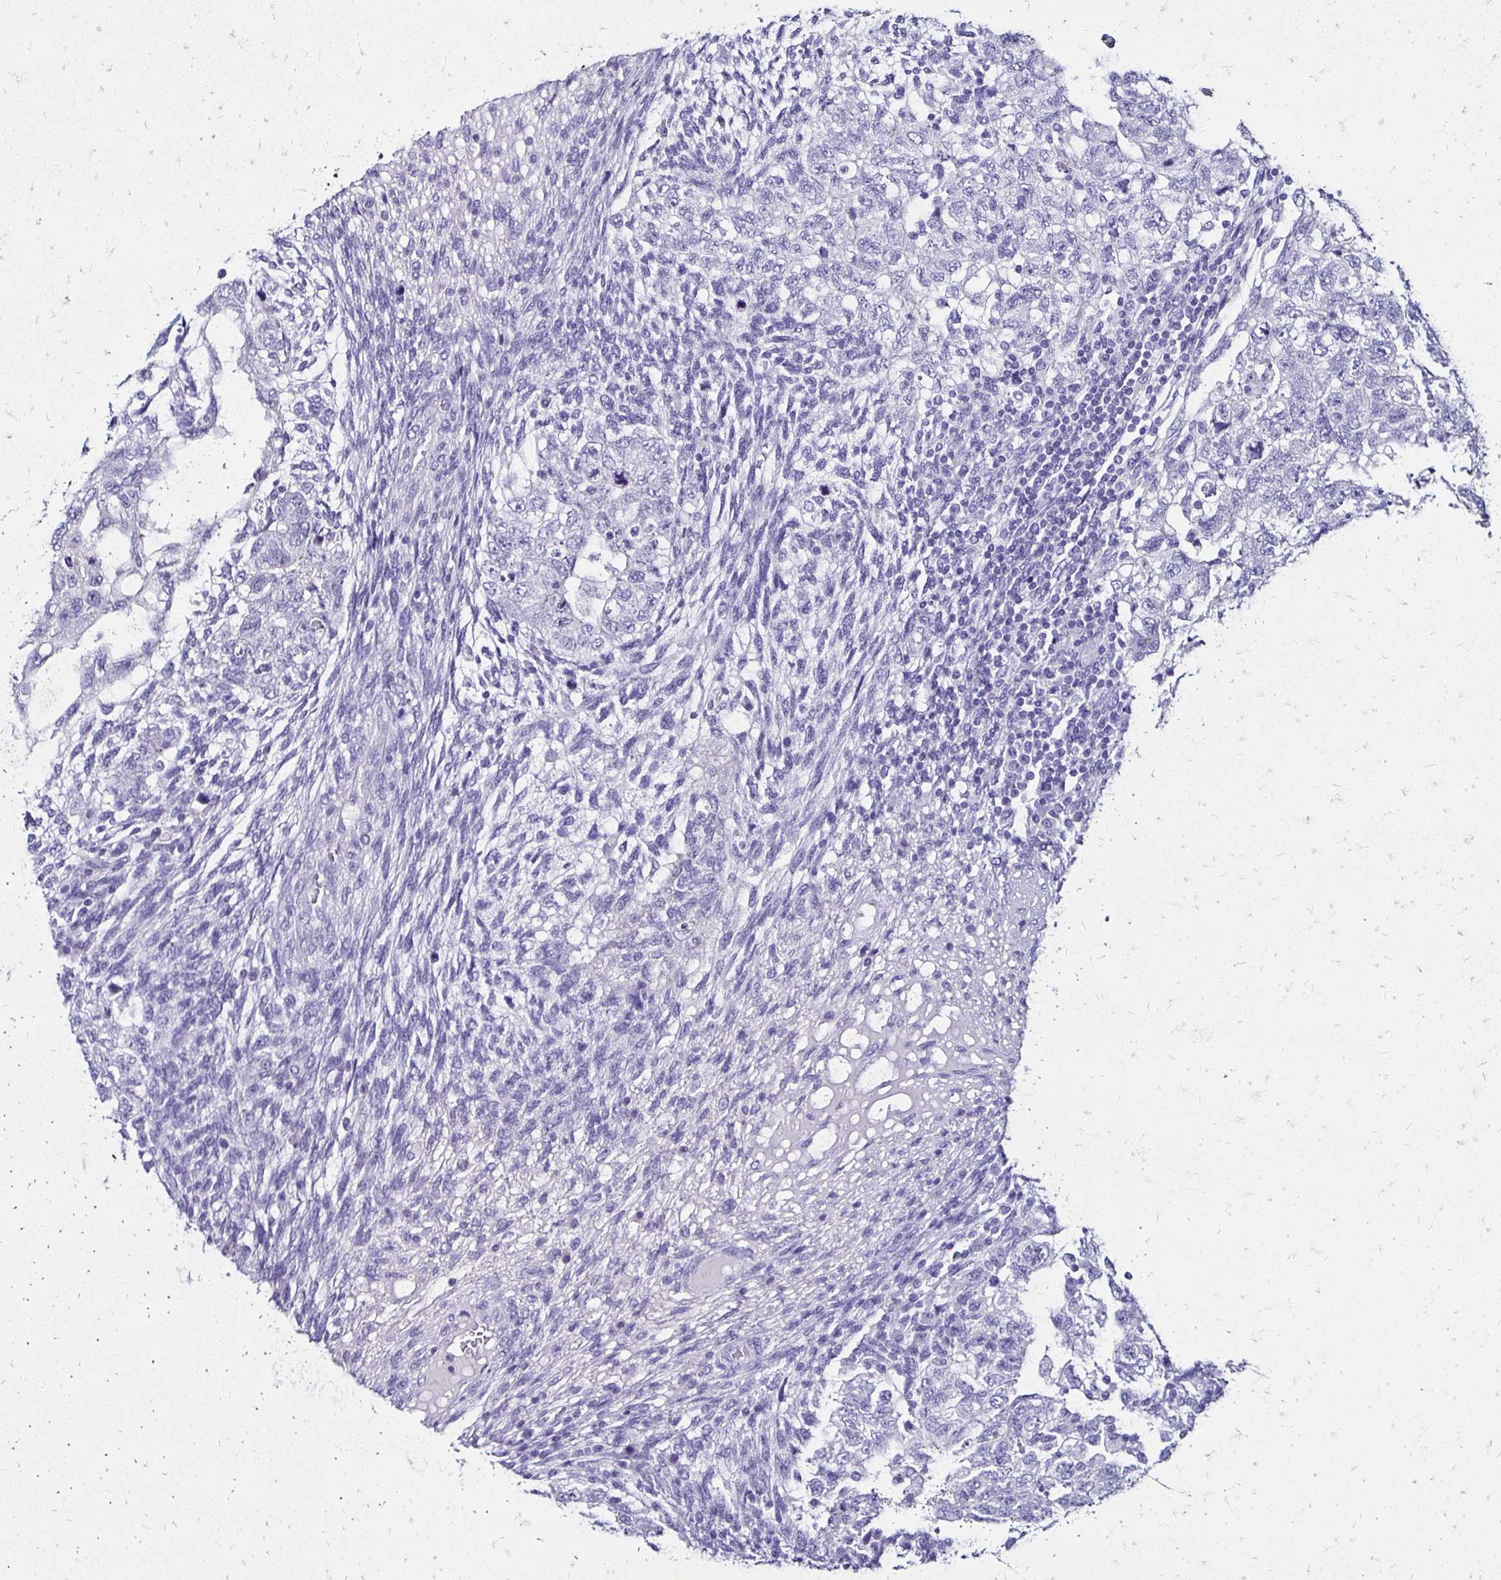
{"staining": {"intensity": "negative", "quantity": "none", "location": "none"}, "tissue": "testis cancer", "cell_type": "Tumor cells", "image_type": "cancer", "snomed": [{"axis": "morphology", "description": "Normal tissue, NOS"}, {"axis": "morphology", "description": "Carcinoma, Embryonal, NOS"}, {"axis": "topography", "description": "Testis"}], "caption": "Micrograph shows no protein staining in tumor cells of testis cancer tissue.", "gene": "KCNT1", "patient": {"sex": "male", "age": 36}}